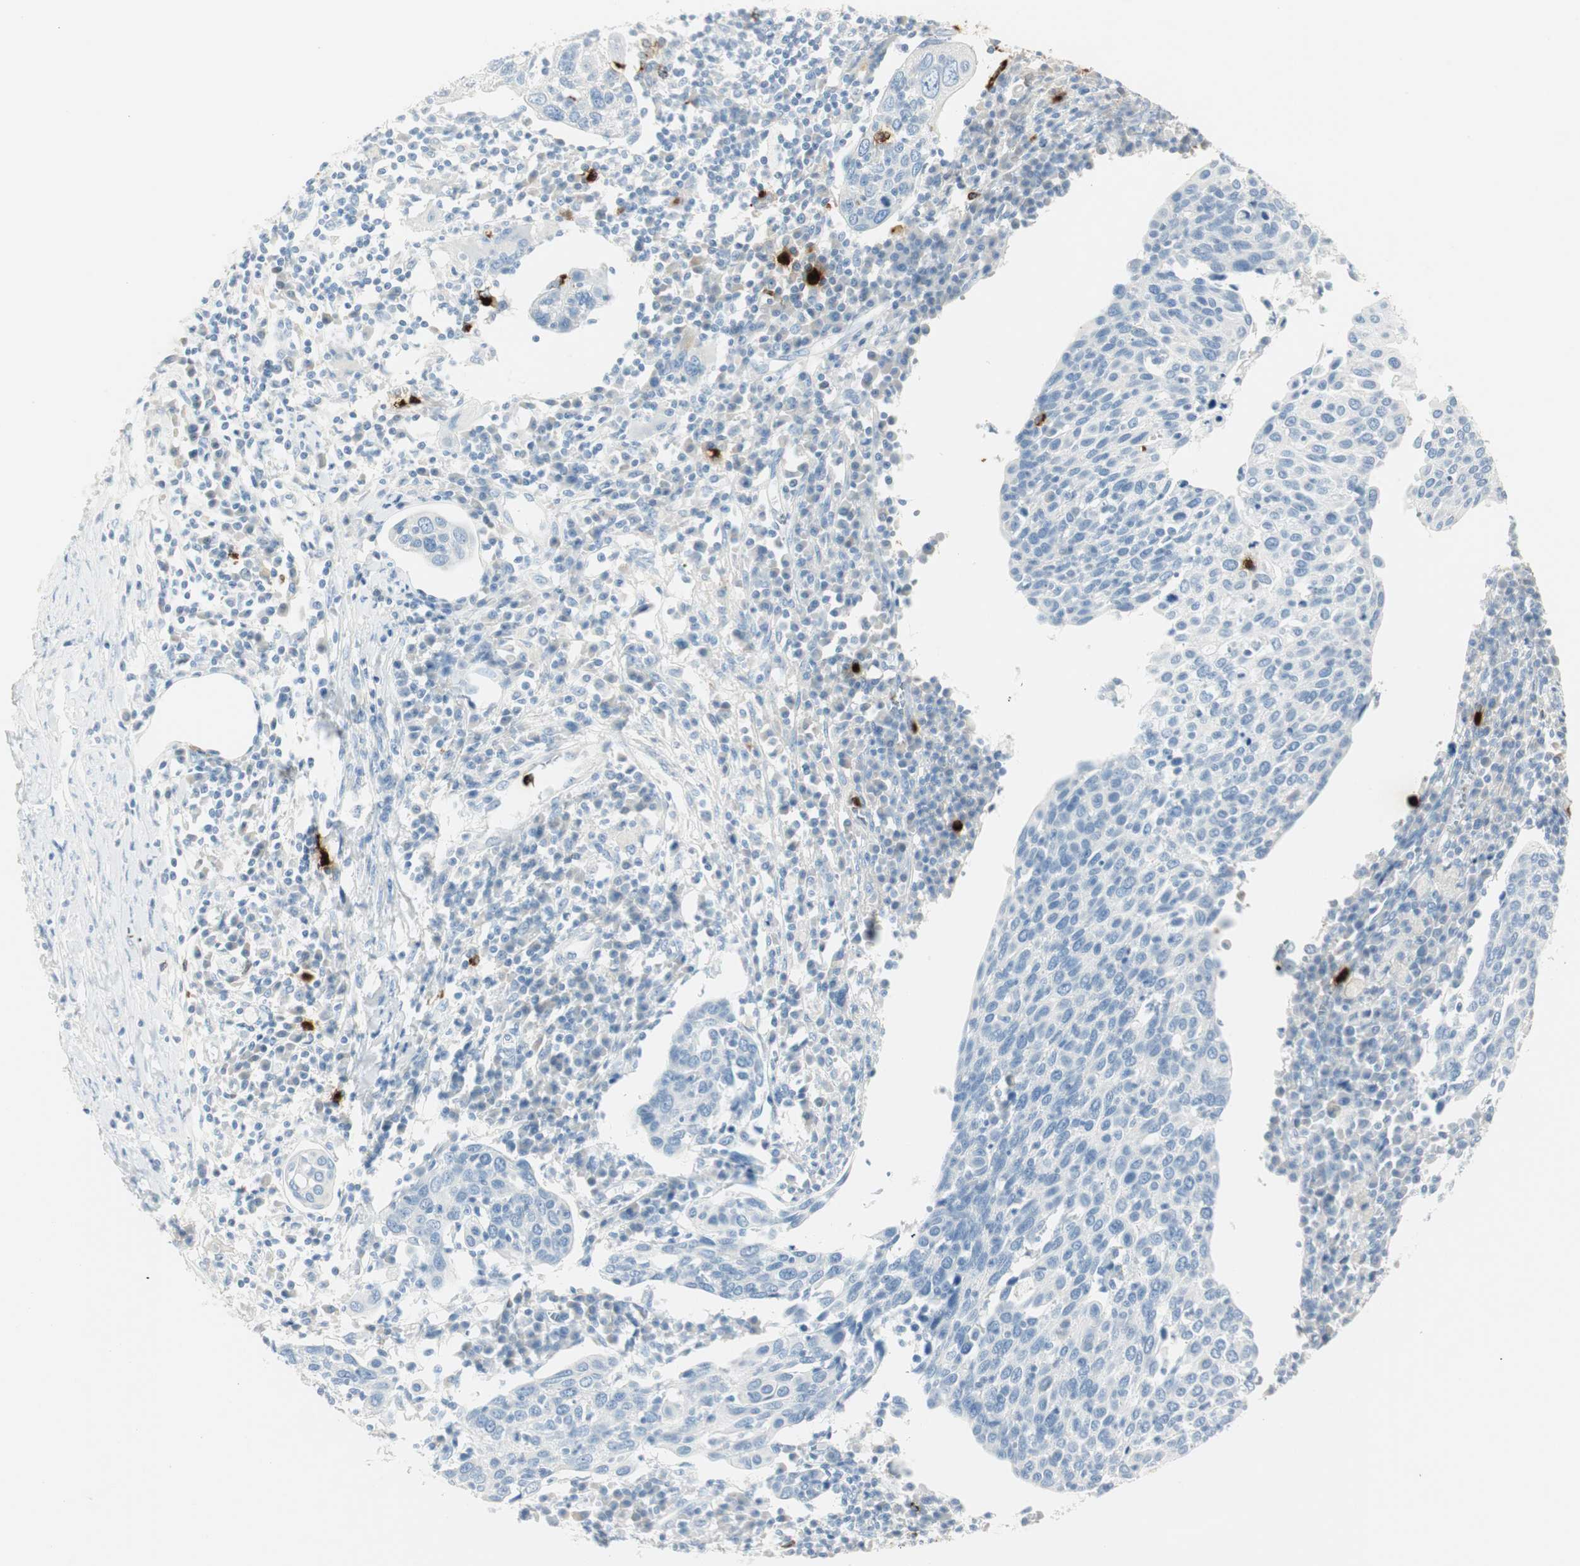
{"staining": {"intensity": "negative", "quantity": "none", "location": "none"}, "tissue": "cervical cancer", "cell_type": "Tumor cells", "image_type": "cancer", "snomed": [{"axis": "morphology", "description": "Squamous cell carcinoma, NOS"}, {"axis": "topography", "description": "Cervix"}], "caption": "An immunohistochemistry (IHC) image of cervical cancer is shown. There is no staining in tumor cells of cervical cancer. Brightfield microscopy of immunohistochemistry (IHC) stained with DAB (brown) and hematoxylin (blue), captured at high magnification.", "gene": "PRTN3", "patient": {"sex": "female", "age": 40}}